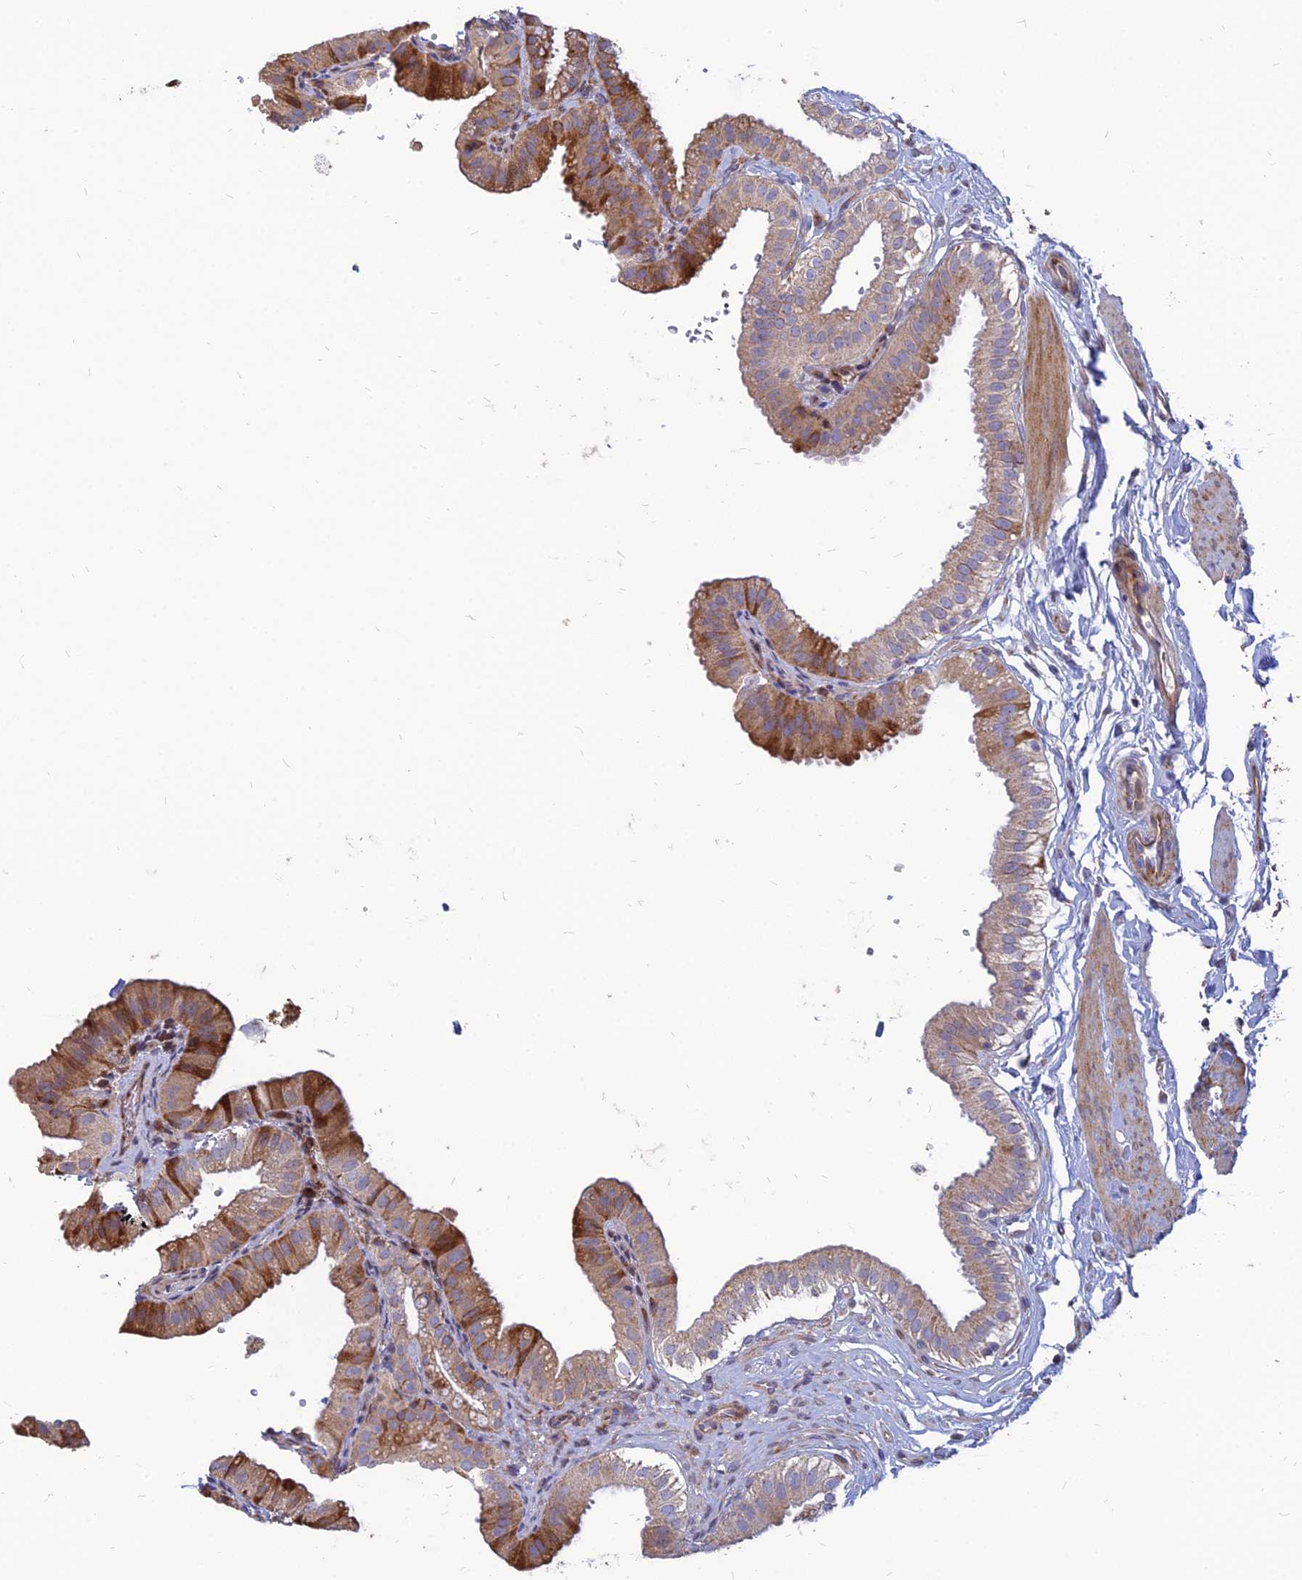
{"staining": {"intensity": "moderate", "quantity": ">75%", "location": "cytoplasmic/membranous"}, "tissue": "gallbladder", "cell_type": "Glandular cells", "image_type": "normal", "snomed": [{"axis": "morphology", "description": "Normal tissue, NOS"}, {"axis": "topography", "description": "Gallbladder"}], "caption": "Protein expression analysis of unremarkable gallbladder reveals moderate cytoplasmic/membranous expression in about >75% of glandular cells. The staining is performed using DAB brown chromogen to label protein expression. The nuclei are counter-stained blue using hematoxylin.", "gene": "ST3GAL6", "patient": {"sex": "female", "age": 61}}